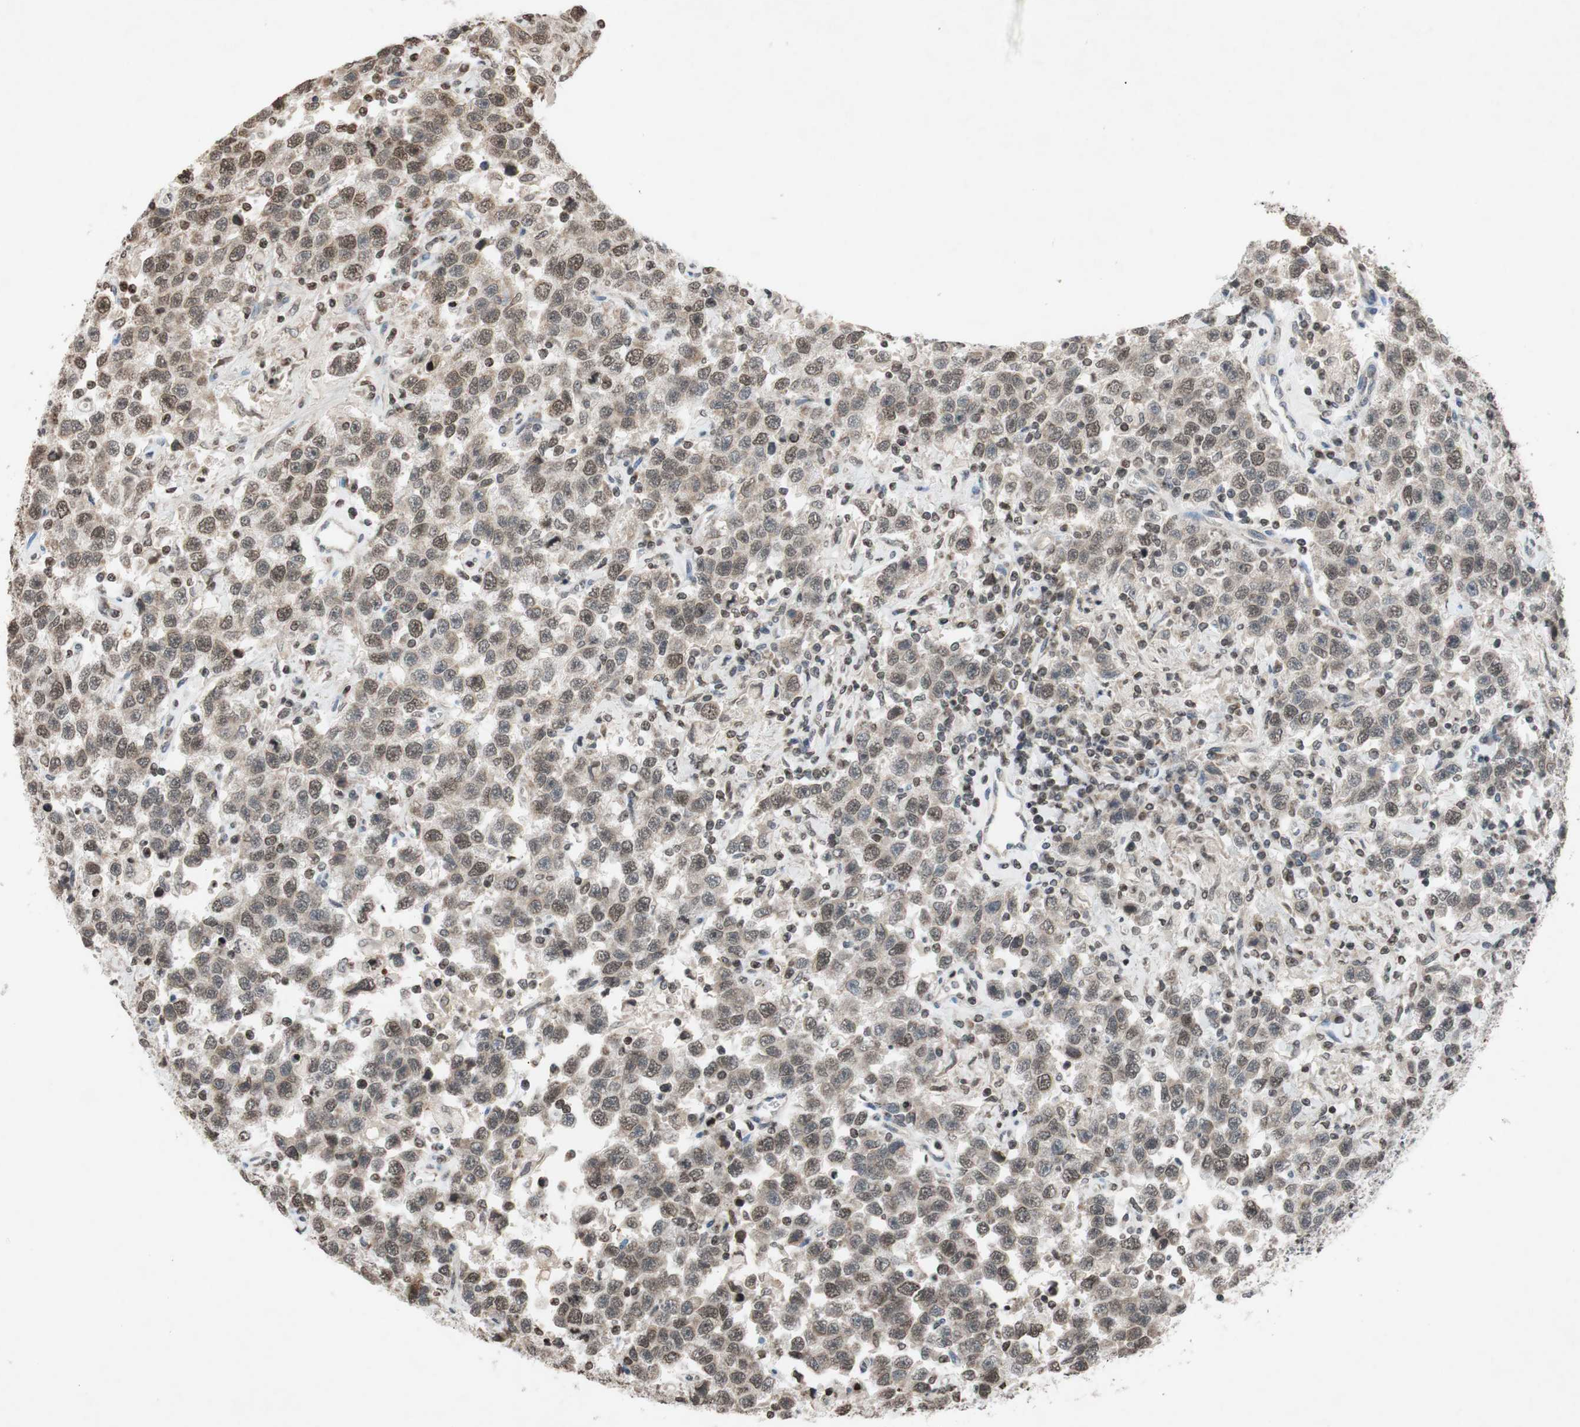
{"staining": {"intensity": "moderate", "quantity": "25%-75%", "location": "cytoplasmic/membranous,nuclear"}, "tissue": "testis cancer", "cell_type": "Tumor cells", "image_type": "cancer", "snomed": [{"axis": "morphology", "description": "Seminoma, NOS"}, {"axis": "topography", "description": "Testis"}], "caption": "Testis seminoma stained for a protein (brown) demonstrates moderate cytoplasmic/membranous and nuclear positive positivity in approximately 25%-75% of tumor cells.", "gene": "MCM6", "patient": {"sex": "male", "age": 41}}